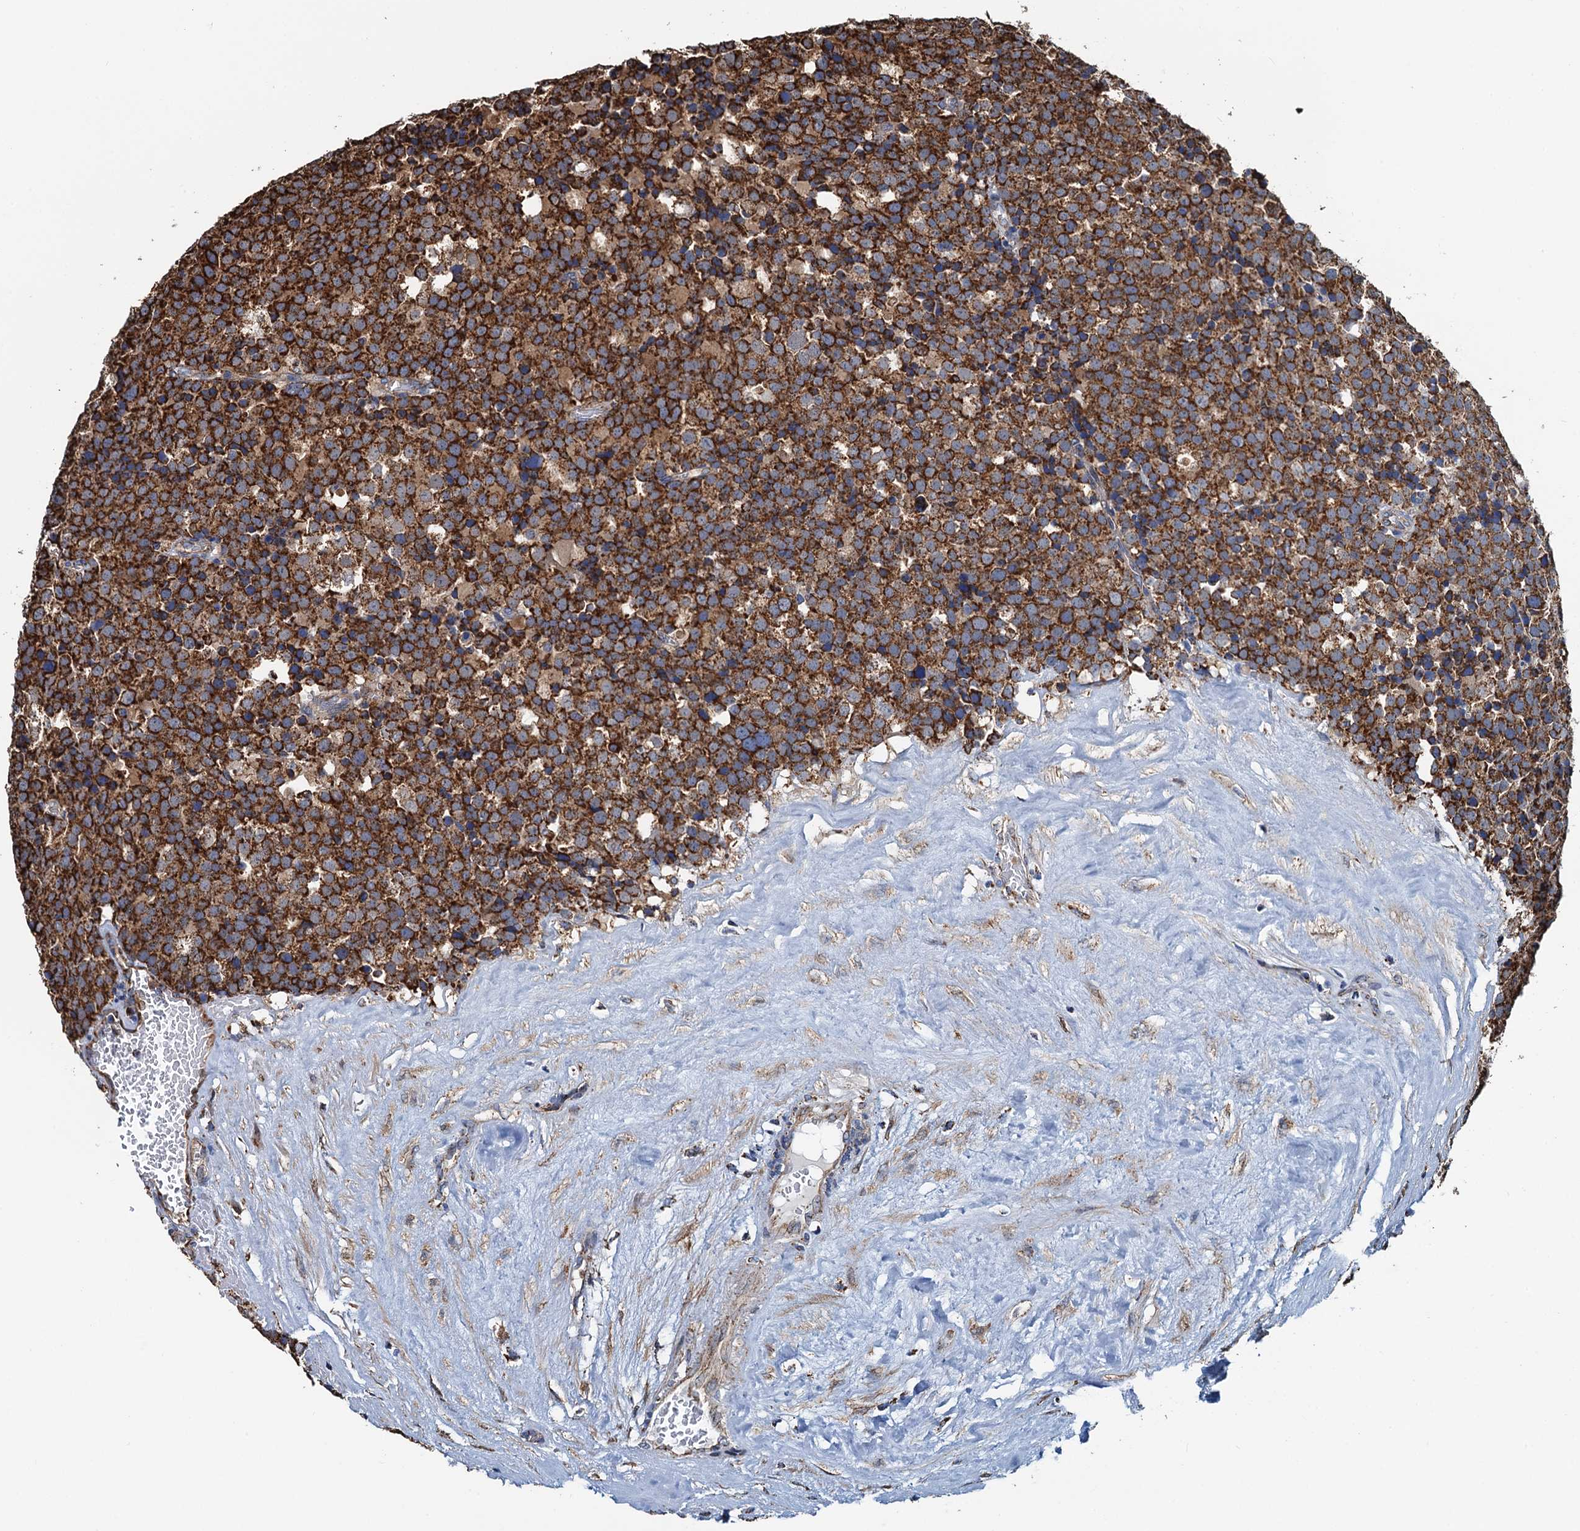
{"staining": {"intensity": "strong", "quantity": ">75%", "location": "cytoplasmic/membranous"}, "tissue": "testis cancer", "cell_type": "Tumor cells", "image_type": "cancer", "snomed": [{"axis": "morphology", "description": "Seminoma, NOS"}, {"axis": "topography", "description": "Testis"}], "caption": "Testis cancer was stained to show a protein in brown. There is high levels of strong cytoplasmic/membranous positivity in about >75% of tumor cells.", "gene": "AAGAB", "patient": {"sex": "male", "age": 71}}